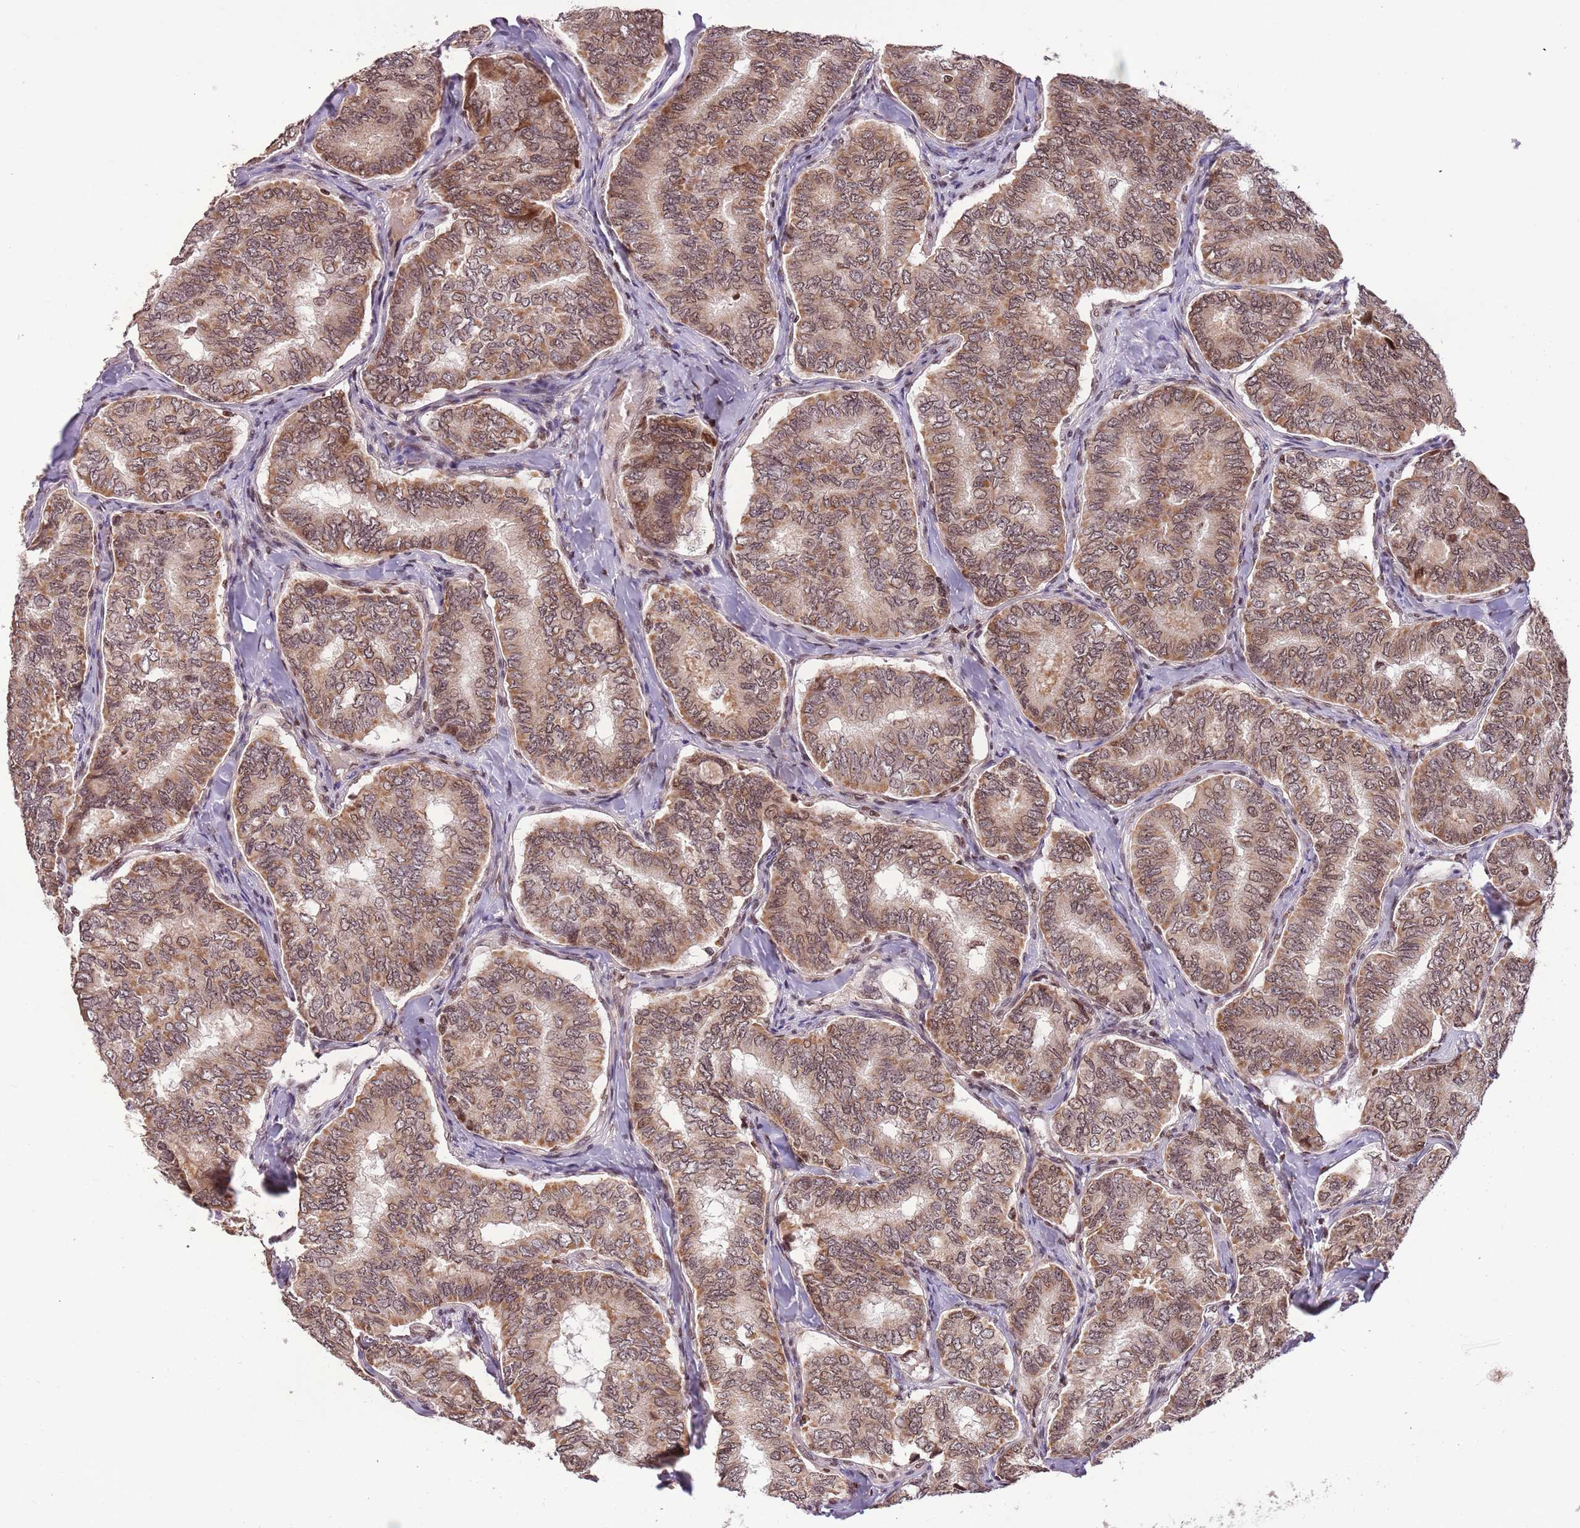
{"staining": {"intensity": "moderate", "quantity": ">75%", "location": "cytoplasmic/membranous,nuclear"}, "tissue": "thyroid cancer", "cell_type": "Tumor cells", "image_type": "cancer", "snomed": [{"axis": "morphology", "description": "Papillary adenocarcinoma, NOS"}, {"axis": "topography", "description": "Thyroid gland"}], "caption": "The immunohistochemical stain highlights moderate cytoplasmic/membranous and nuclear positivity in tumor cells of thyroid cancer tissue.", "gene": "SAMSN1", "patient": {"sex": "female", "age": 35}}